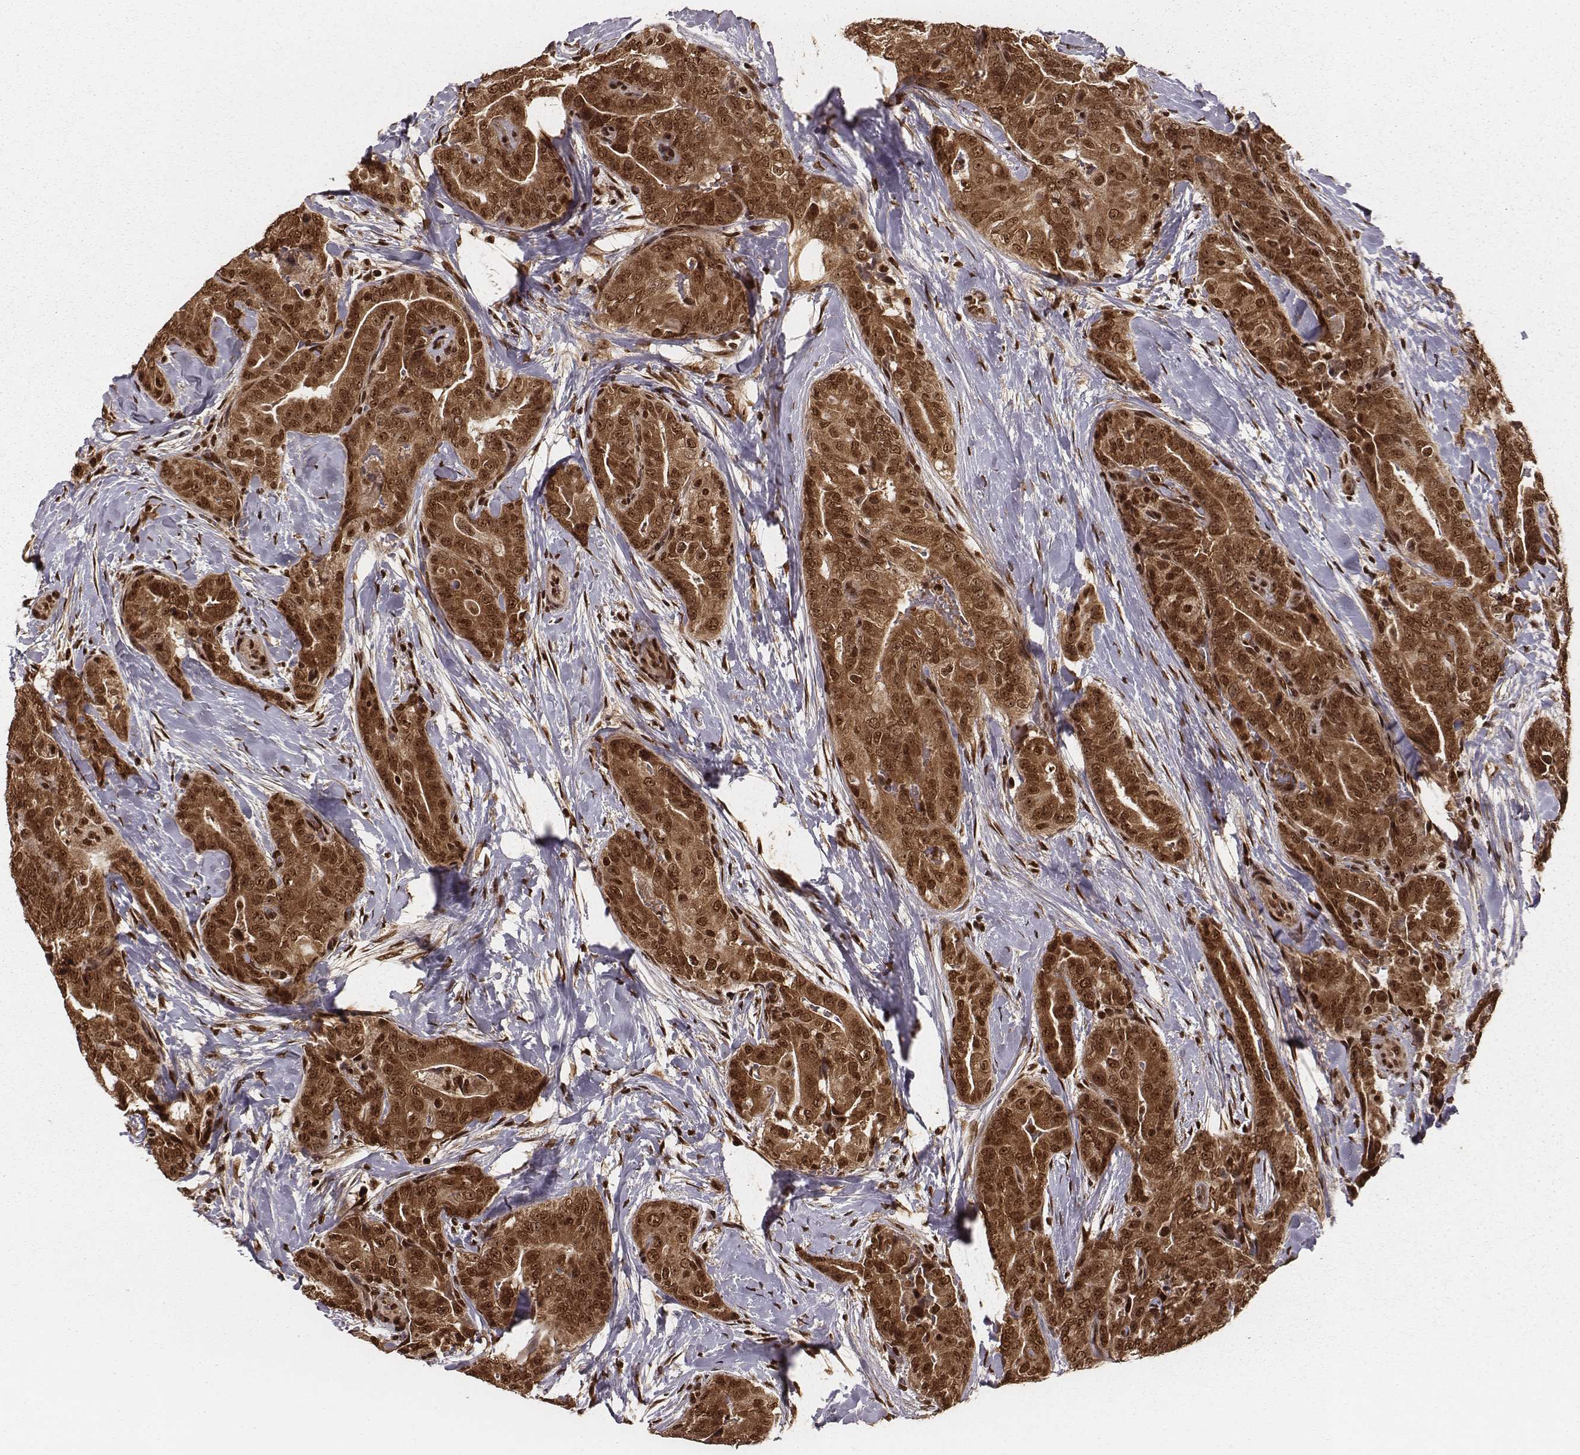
{"staining": {"intensity": "strong", "quantity": ">75%", "location": "cytoplasmic/membranous,nuclear"}, "tissue": "thyroid cancer", "cell_type": "Tumor cells", "image_type": "cancer", "snomed": [{"axis": "morphology", "description": "Papillary adenocarcinoma, NOS"}, {"axis": "topography", "description": "Thyroid gland"}], "caption": "Papillary adenocarcinoma (thyroid) tissue shows strong cytoplasmic/membranous and nuclear staining in about >75% of tumor cells (Stains: DAB in brown, nuclei in blue, Microscopy: brightfield microscopy at high magnification).", "gene": "NFX1", "patient": {"sex": "male", "age": 61}}